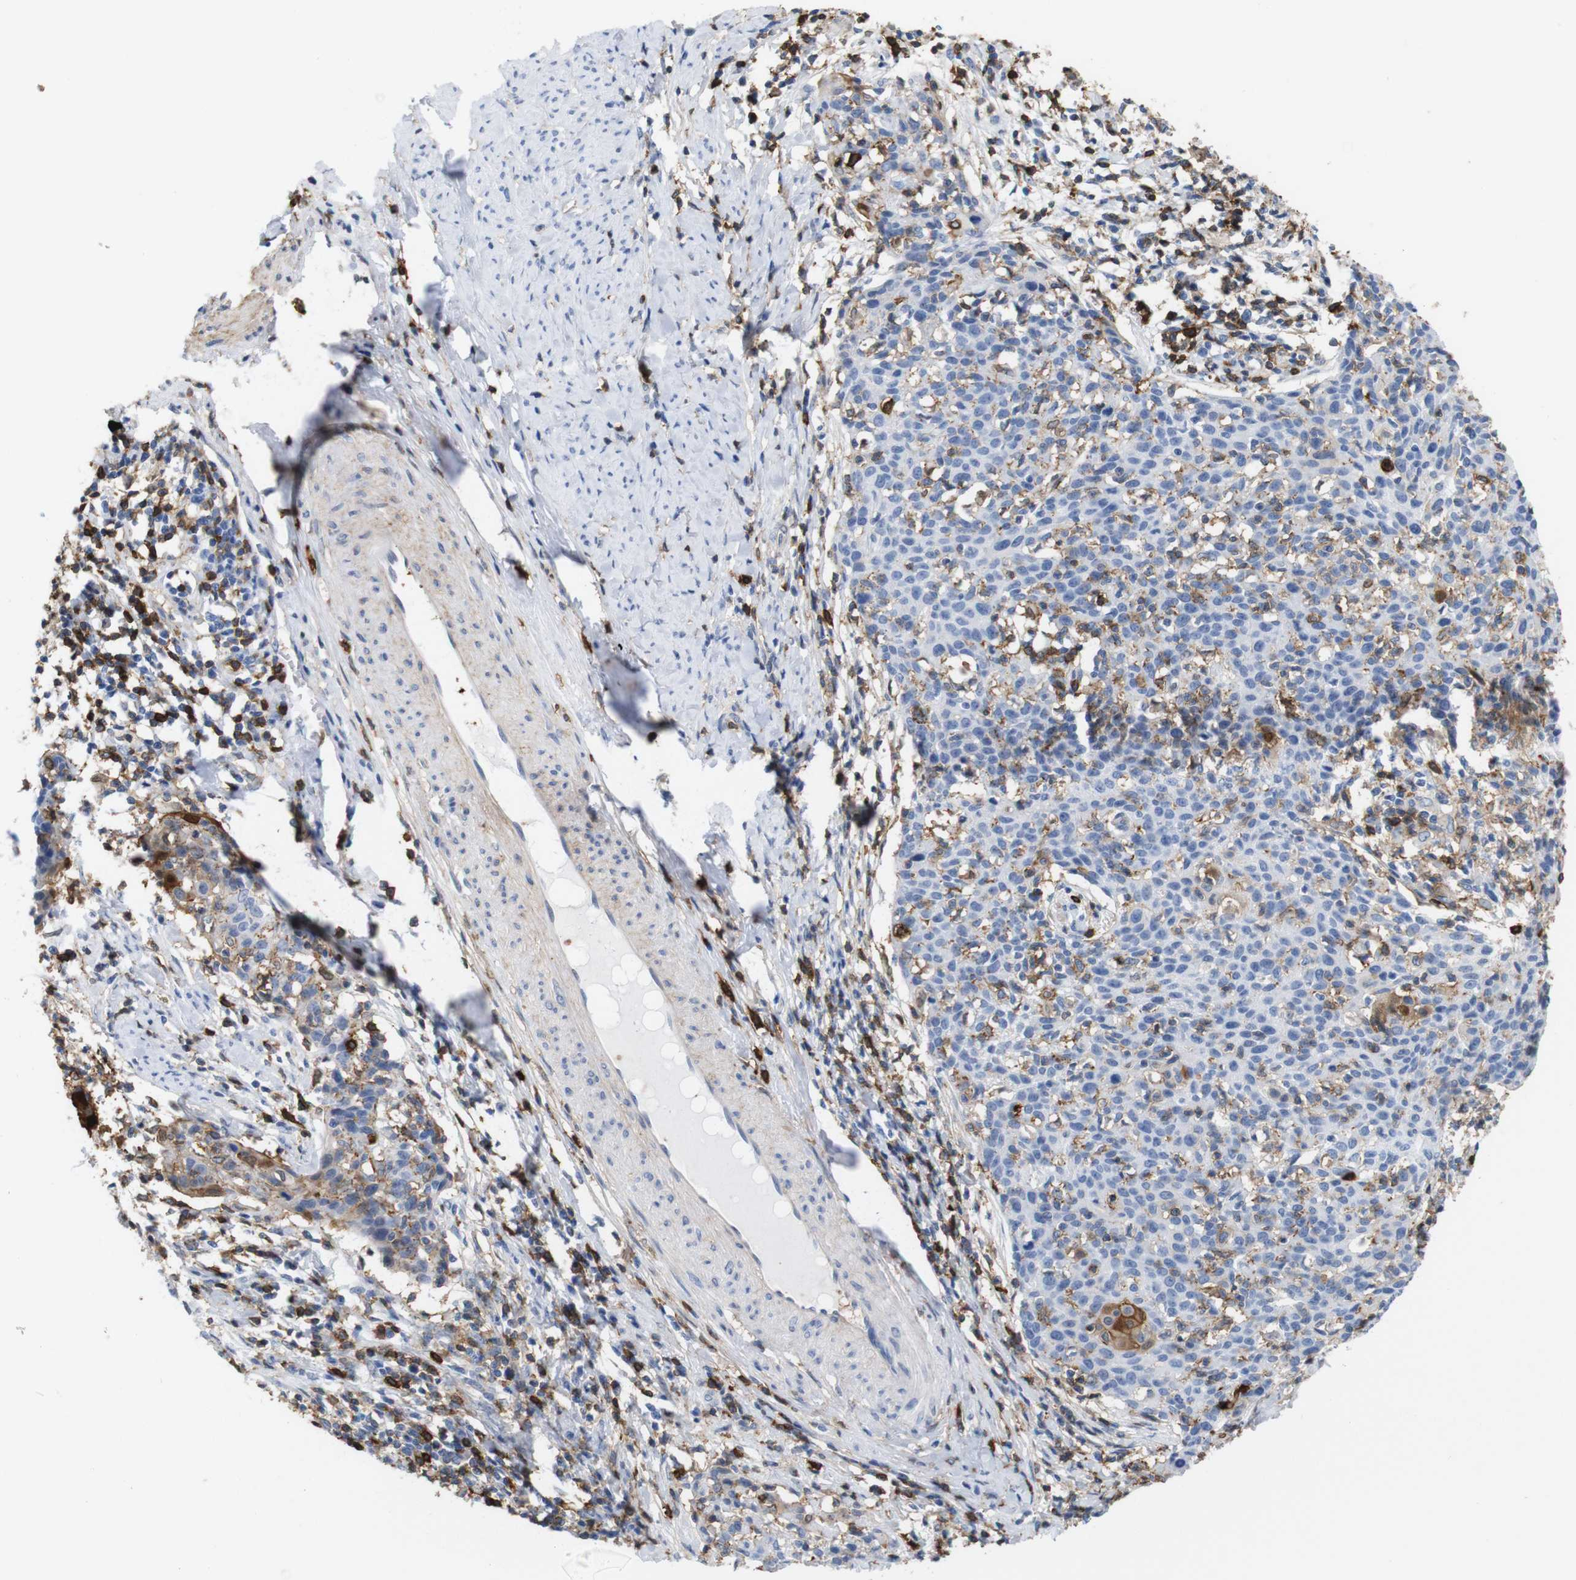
{"staining": {"intensity": "moderate", "quantity": "<25%", "location": "cytoplasmic/membranous,nuclear"}, "tissue": "cervical cancer", "cell_type": "Tumor cells", "image_type": "cancer", "snomed": [{"axis": "morphology", "description": "Squamous cell carcinoma, NOS"}, {"axis": "topography", "description": "Cervix"}], "caption": "A brown stain shows moderate cytoplasmic/membranous and nuclear positivity of a protein in cervical squamous cell carcinoma tumor cells.", "gene": "ANXA1", "patient": {"sex": "female", "age": 38}}